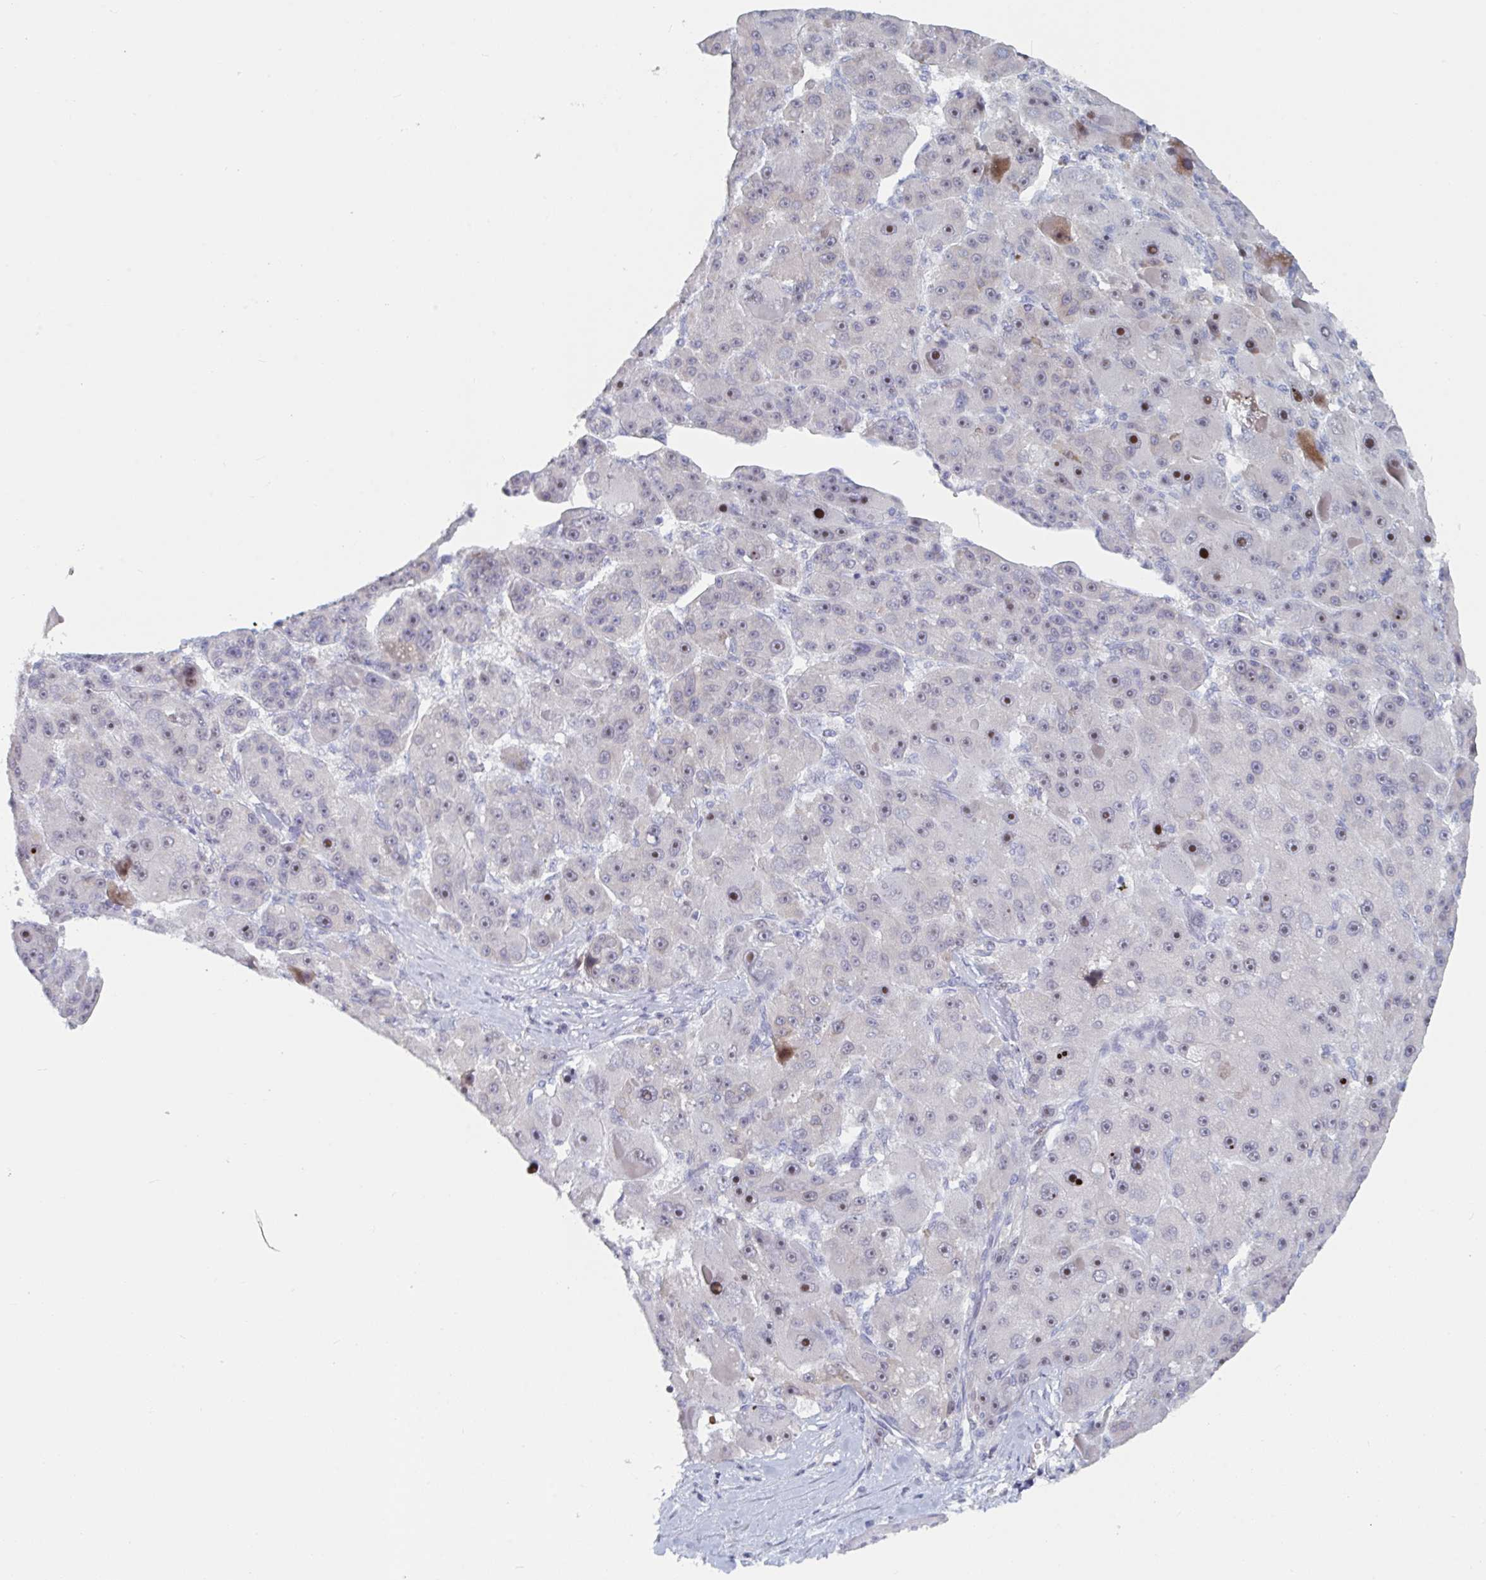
{"staining": {"intensity": "strong", "quantity": "25%-75%", "location": "nuclear"}, "tissue": "liver cancer", "cell_type": "Tumor cells", "image_type": "cancer", "snomed": [{"axis": "morphology", "description": "Carcinoma, Hepatocellular, NOS"}, {"axis": "topography", "description": "Liver"}], "caption": "Strong nuclear expression is appreciated in approximately 25%-75% of tumor cells in liver cancer.", "gene": "NR1H2", "patient": {"sex": "male", "age": 76}}